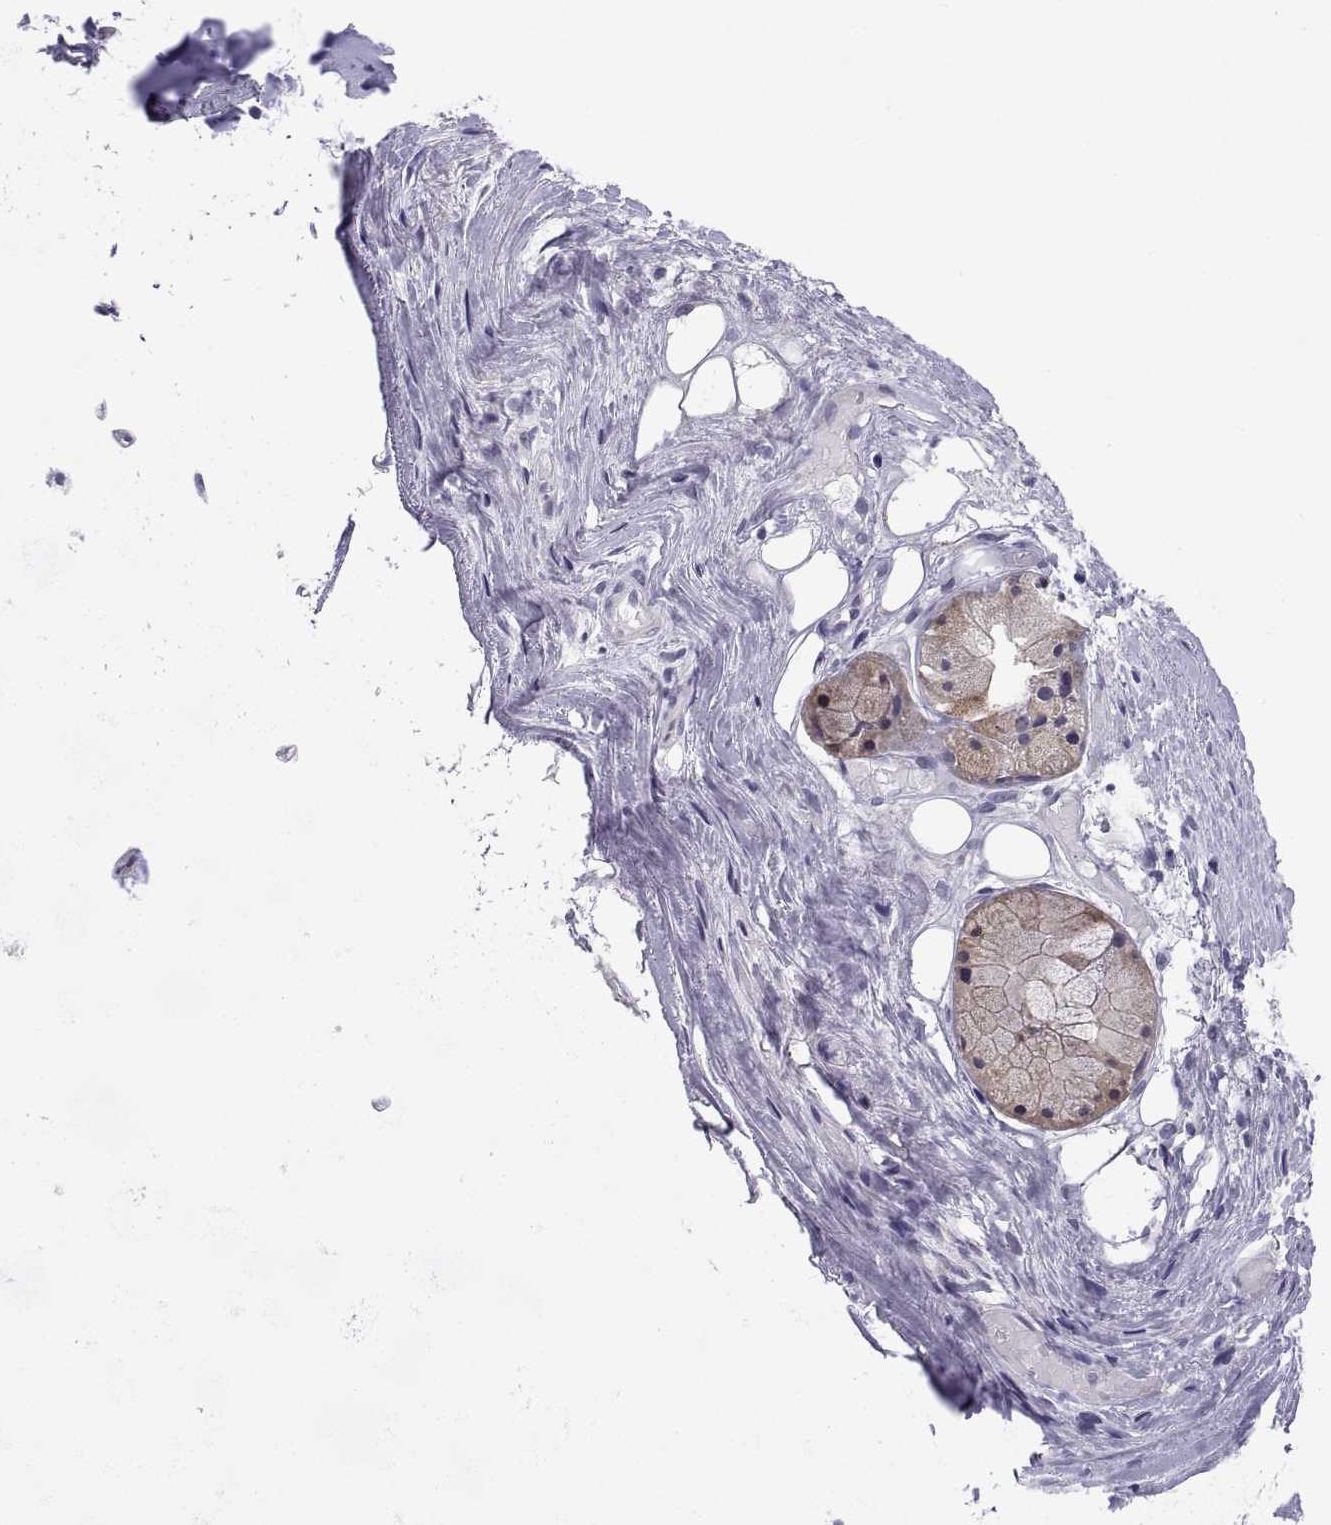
{"staining": {"intensity": "negative", "quantity": "none", "location": "none"}, "tissue": "soft tissue", "cell_type": "Chondrocytes", "image_type": "normal", "snomed": [{"axis": "morphology", "description": "Normal tissue, NOS"}, {"axis": "topography", "description": "Cartilage tissue"}], "caption": "This is a micrograph of IHC staining of benign soft tissue, which shows no positivity in chondrocytes.", "gene": "TEX13A", "patient": {"sex": "male", "age": 62}}